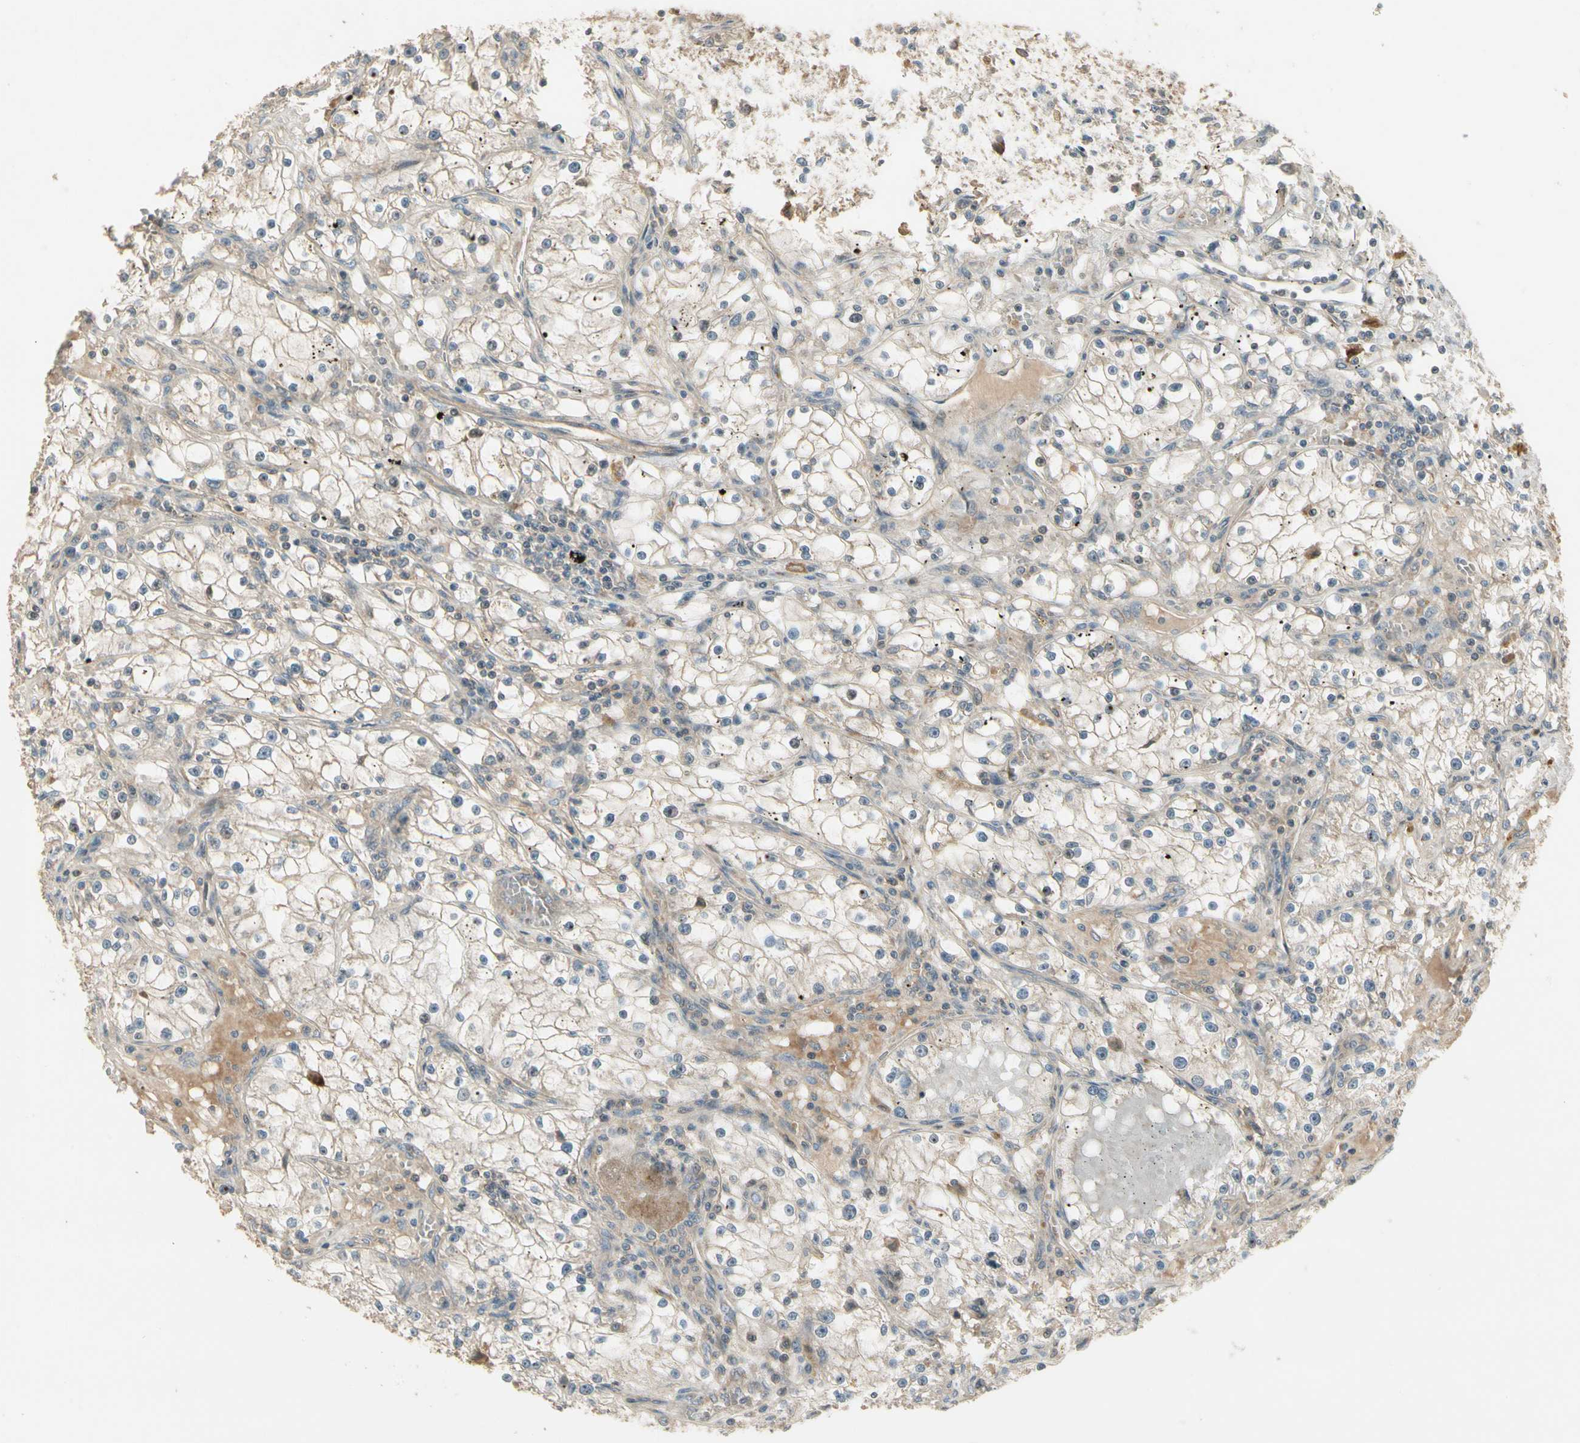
{"staining": {"intensity": "weak", "quantity": "25%-75%", "location": "cytoplasmic/membranous"}, "tissue": "renal cancer", "cell_type": "Tumor cells", "image_type": "cancer", "snomed": [{"axis": "morphology", "description": "Adenocarcinoma, NOS"}, {"axis": "topography", "description": "Kidney"}], "caption": "Renal cancer (adenocarcinoma) was stained to show a protein in brown. There is low levels of weak cytoplasmic/membranous staining in approximately 25%-75% of tumor cells.", "gene": "ACVR1", "patient": {"sex": "male", "age": 56}}